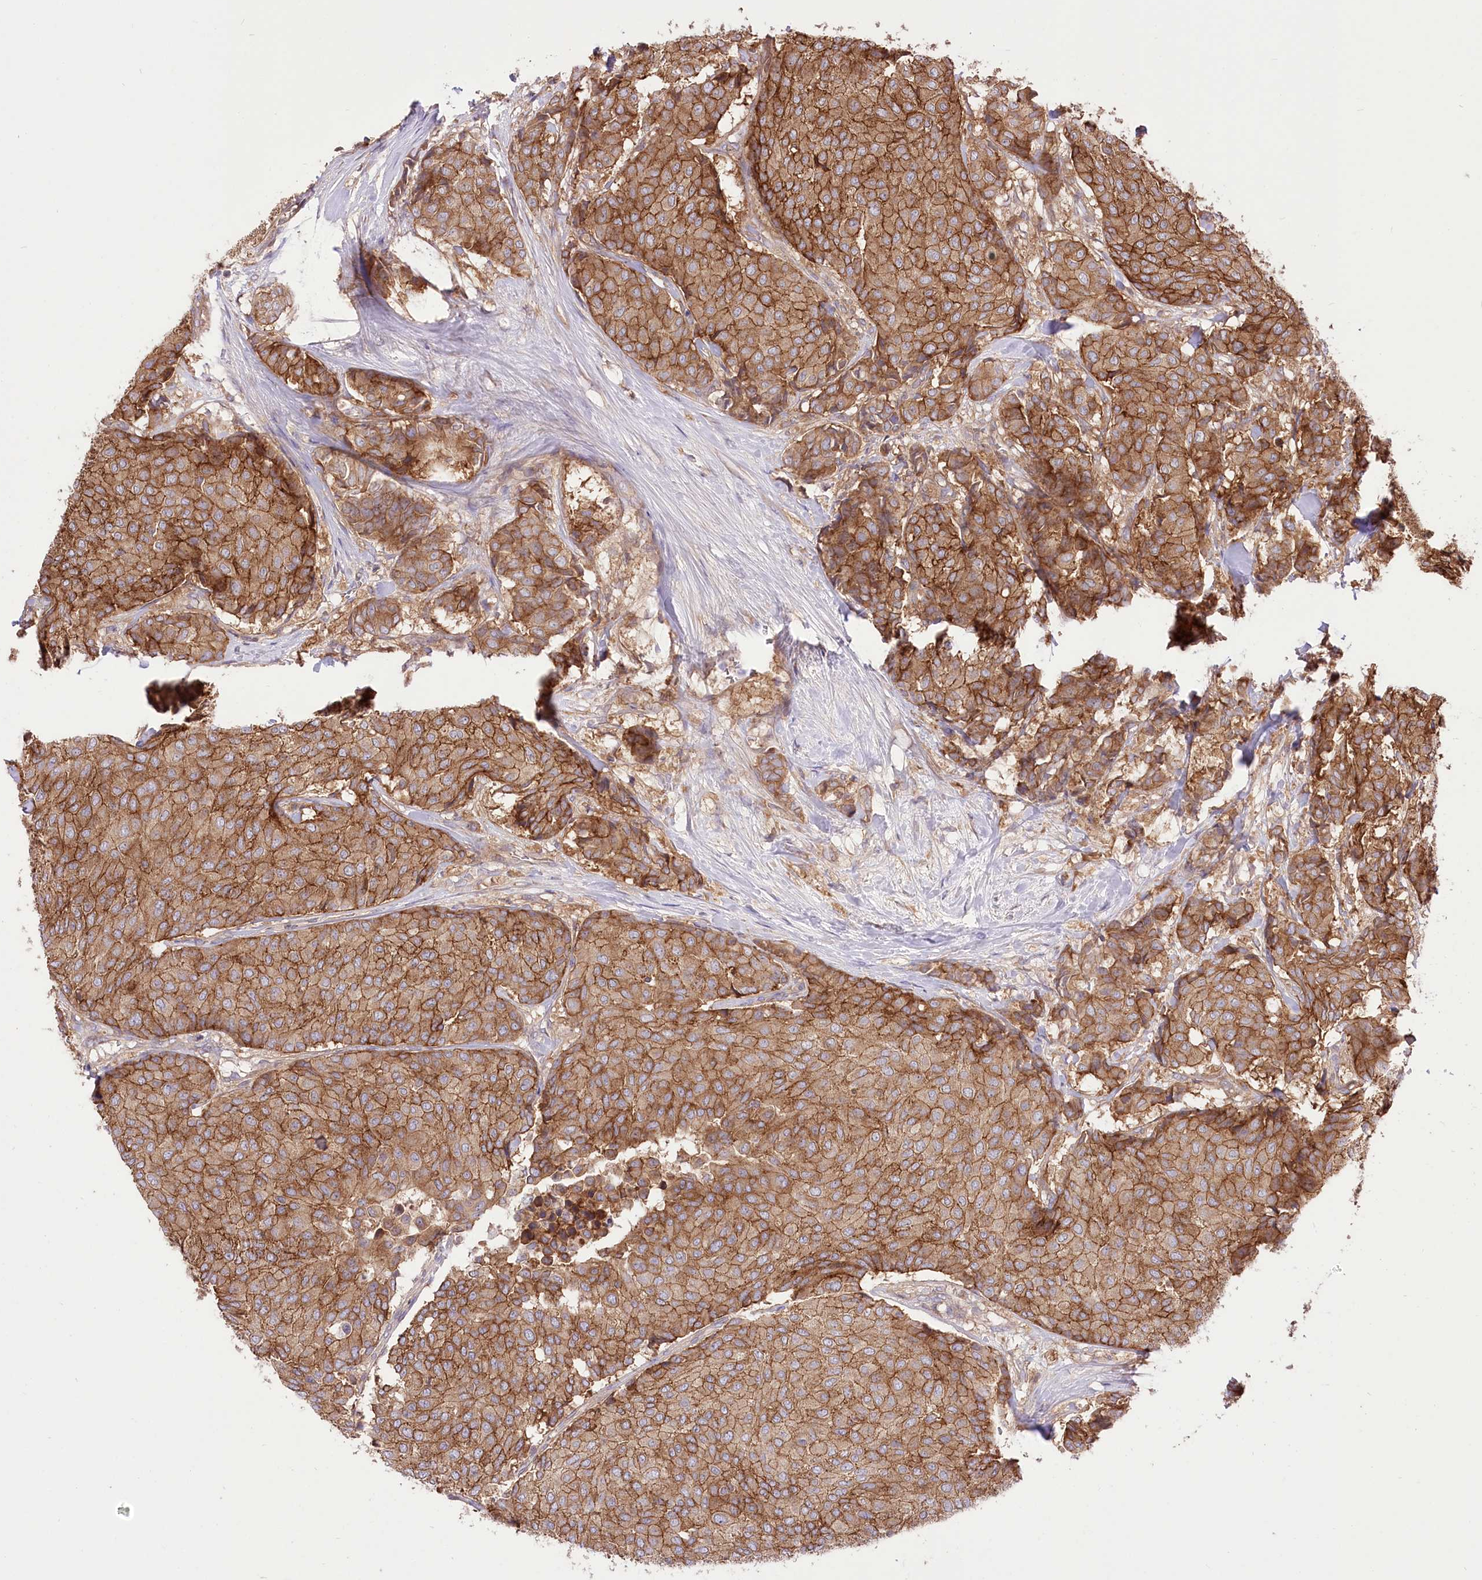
{"staining": {"intensity": "moderate", "quantity": ">75%", "location": "cytoplasmic/membranous"}, "tissue": "breast cancer", "cell_type": "Tumor cells", "image_type": "cancer", "snomed": [{"axis": "morphology", "description": "Duct carcinoma"}, {"axis": "topography", "description": "Breast"}], "caption": "IHC (DAB (3,3'-diaminobenzidine)) staining of human breast cancer exhibits moderate cytoplasmic/membranous protein expression in about >75% of tumor cells.", "gene": "XYLB", "patient": {"sex": "female", "age": 75}}